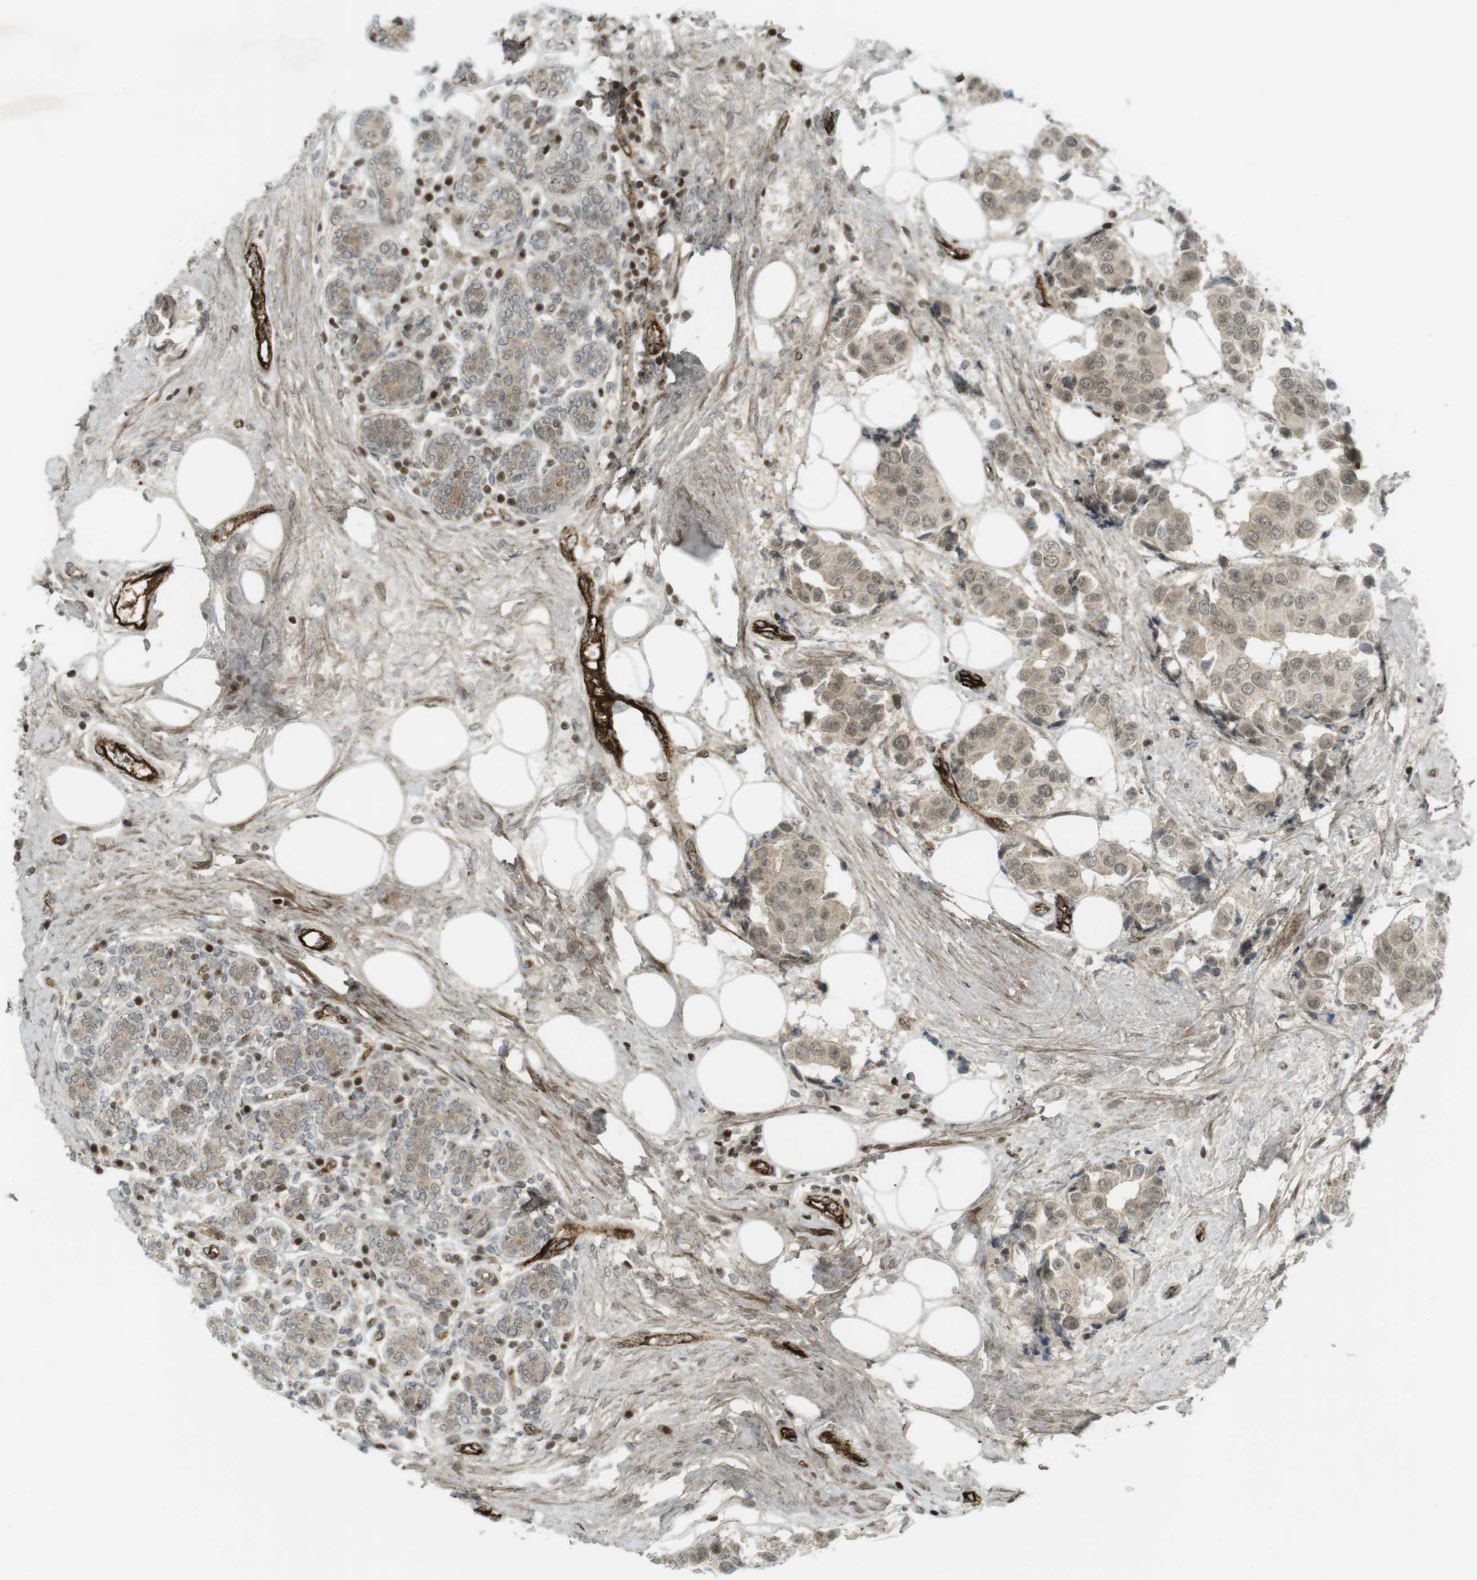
{"staining": {"intensity": "weak", "quantity": ">75%", "location": "cytoplasmic/membranous,nuclear"}, "tissue": "breast cancer", "cell_type": "Tumor cells", "image_type": "cancer", "snomed": [{"axis": "morphology", "description": "Normal tissue, NOS"}, {"axis": "morphology", "description": "Duct carcinoma"}, {"axis": "topography", "description": "Breast"}], "caption": "Immunohistochemical staining of breast cancer (intraductal carcinoma) displays low levels of weak cytoplasmic/membranous and nuclear positivity in approximately >75% of tumor cells. The protein of interest is stained brown, and the nuclei are stained in blue (DAB IHC with brightfield microscopy, high magnification).", "gene": "PPP1R13B", "patient": {"sex": "female", "age": 39}}